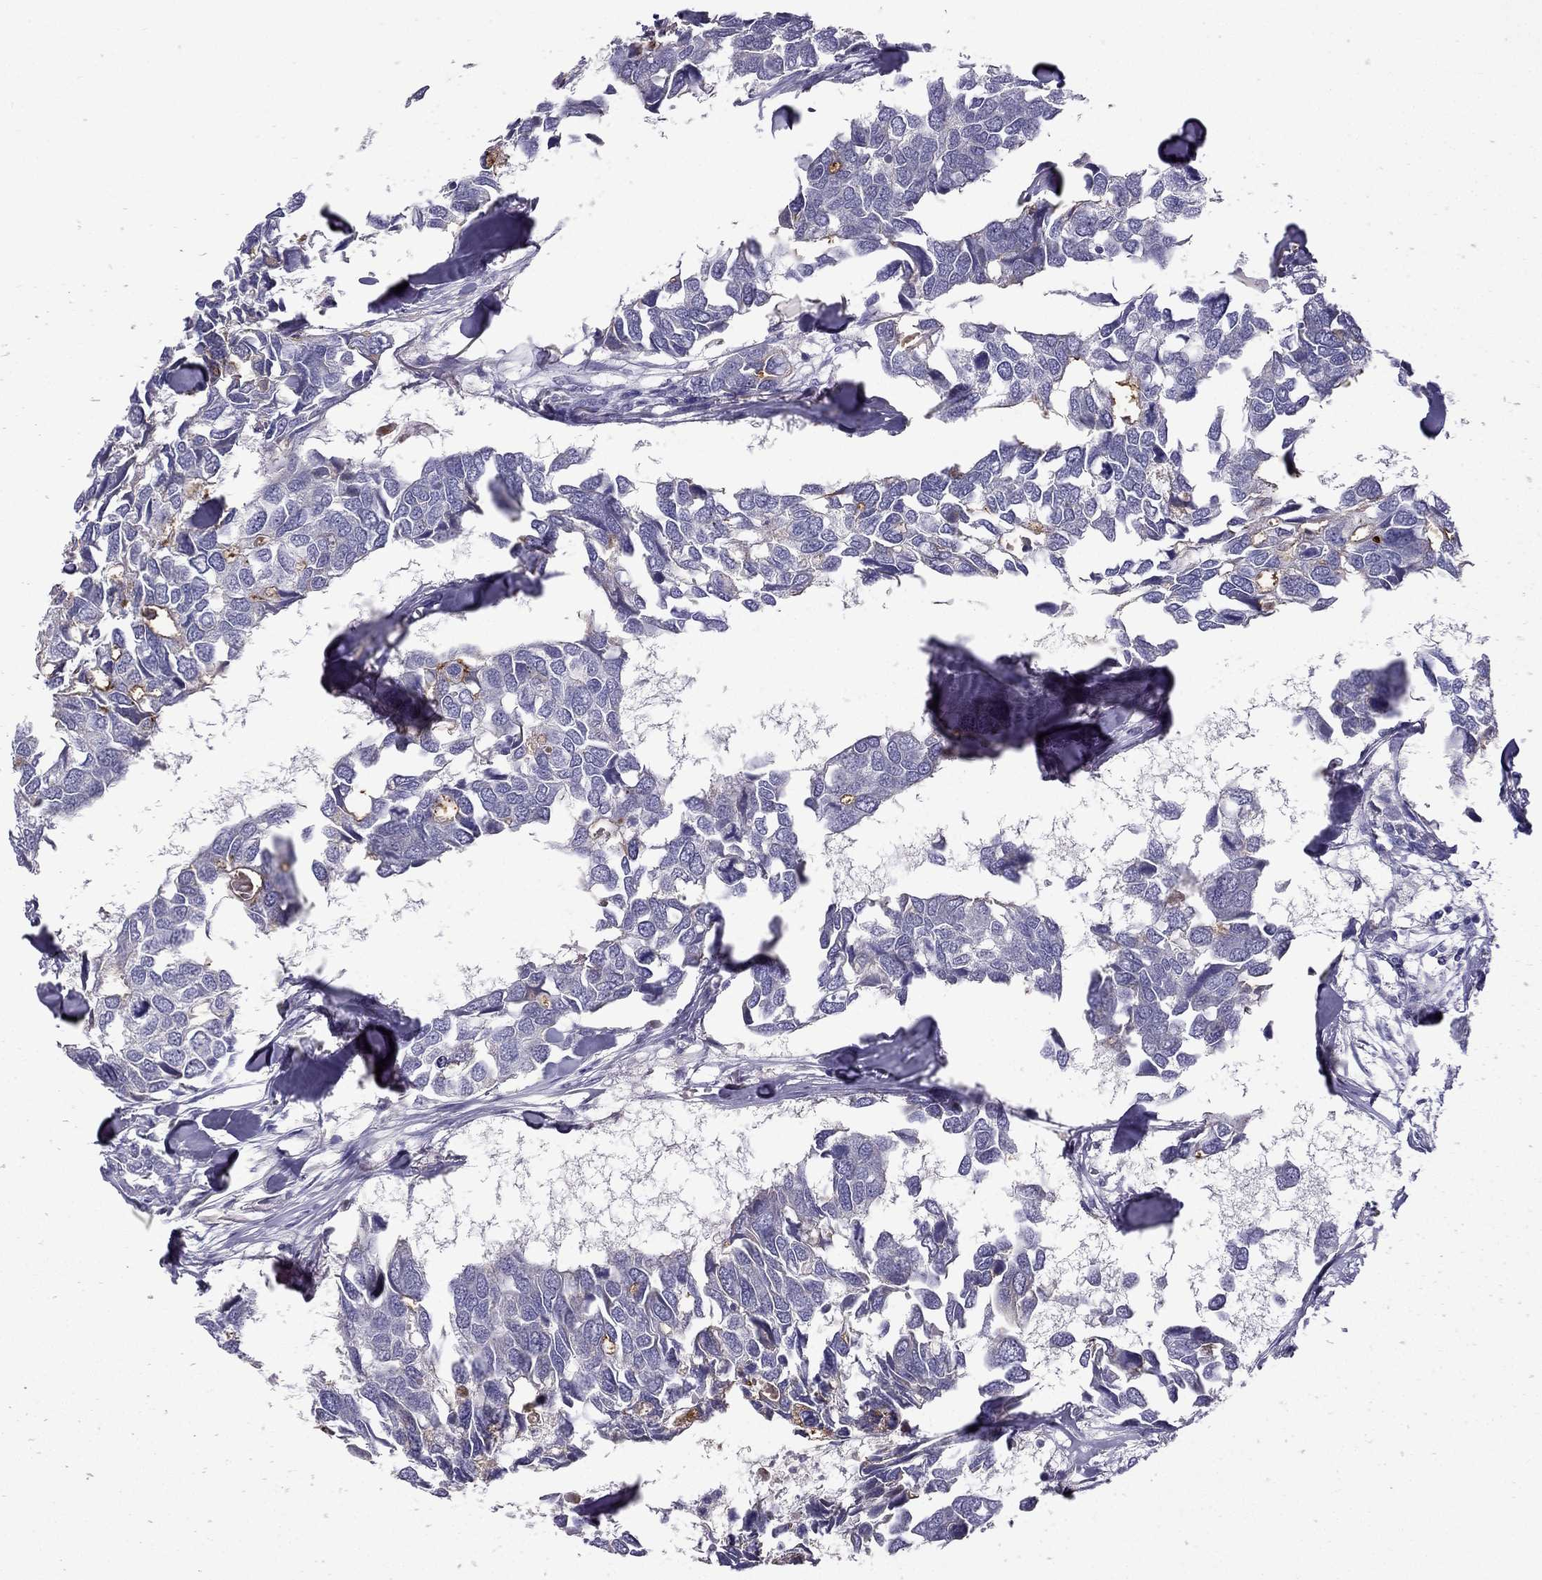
{"staining": {"intensity": "negative", "quantity": "none", "location": "none"}, "tissue": "breast cancer", "cell_type": "Tumor cells", "image_type": "cancer", "snomed": [{"axis": "morphology", "description": "Duct carcinoma"}, {"axis": "topography", "description": "Breast"}], "caption": "This is an IHC image of invasive ductal carcinoma (breast). There is no expression in tumor cells.", "gene": "STOML3", "patient": {"sex": "female", "age": 83}}